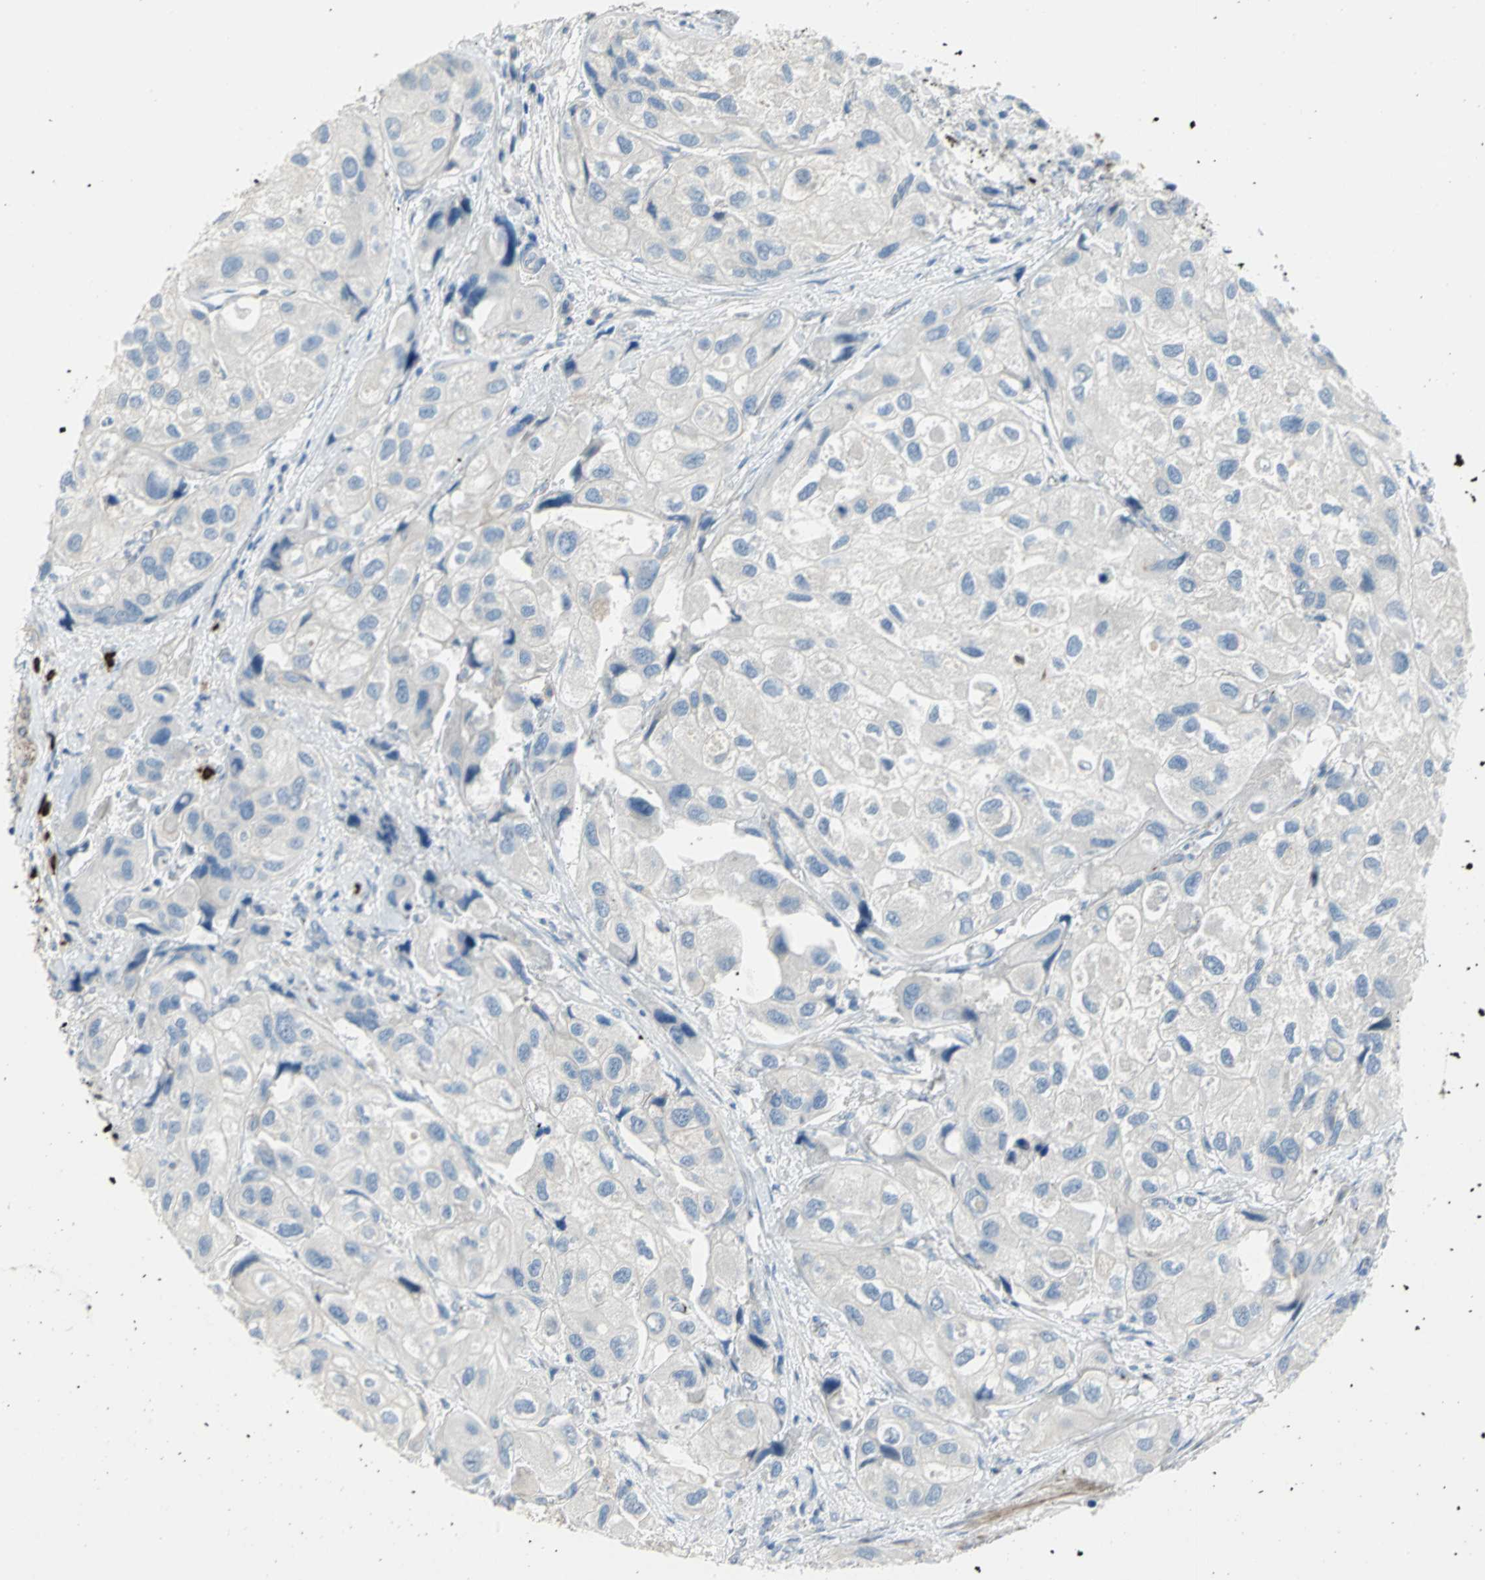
{"staining": {"intensity": "negative", "quantity": "none", "location": "none"}, "tissue": "urothelial cancer", "cell_type": "Tumor cells", "image_type": "cancer", "snomed": [{"axis": "morphology", "description": "Urothelial carcinoma, High grade"}, {"axis": "topography", "description": "Urinary bladder"}], "caption": "Tumor cells show no significant protein staining in urothelial carcinoma (high-grade).", "gene": "ALOX15", "patient": {"sex": "female", "age": 64}}